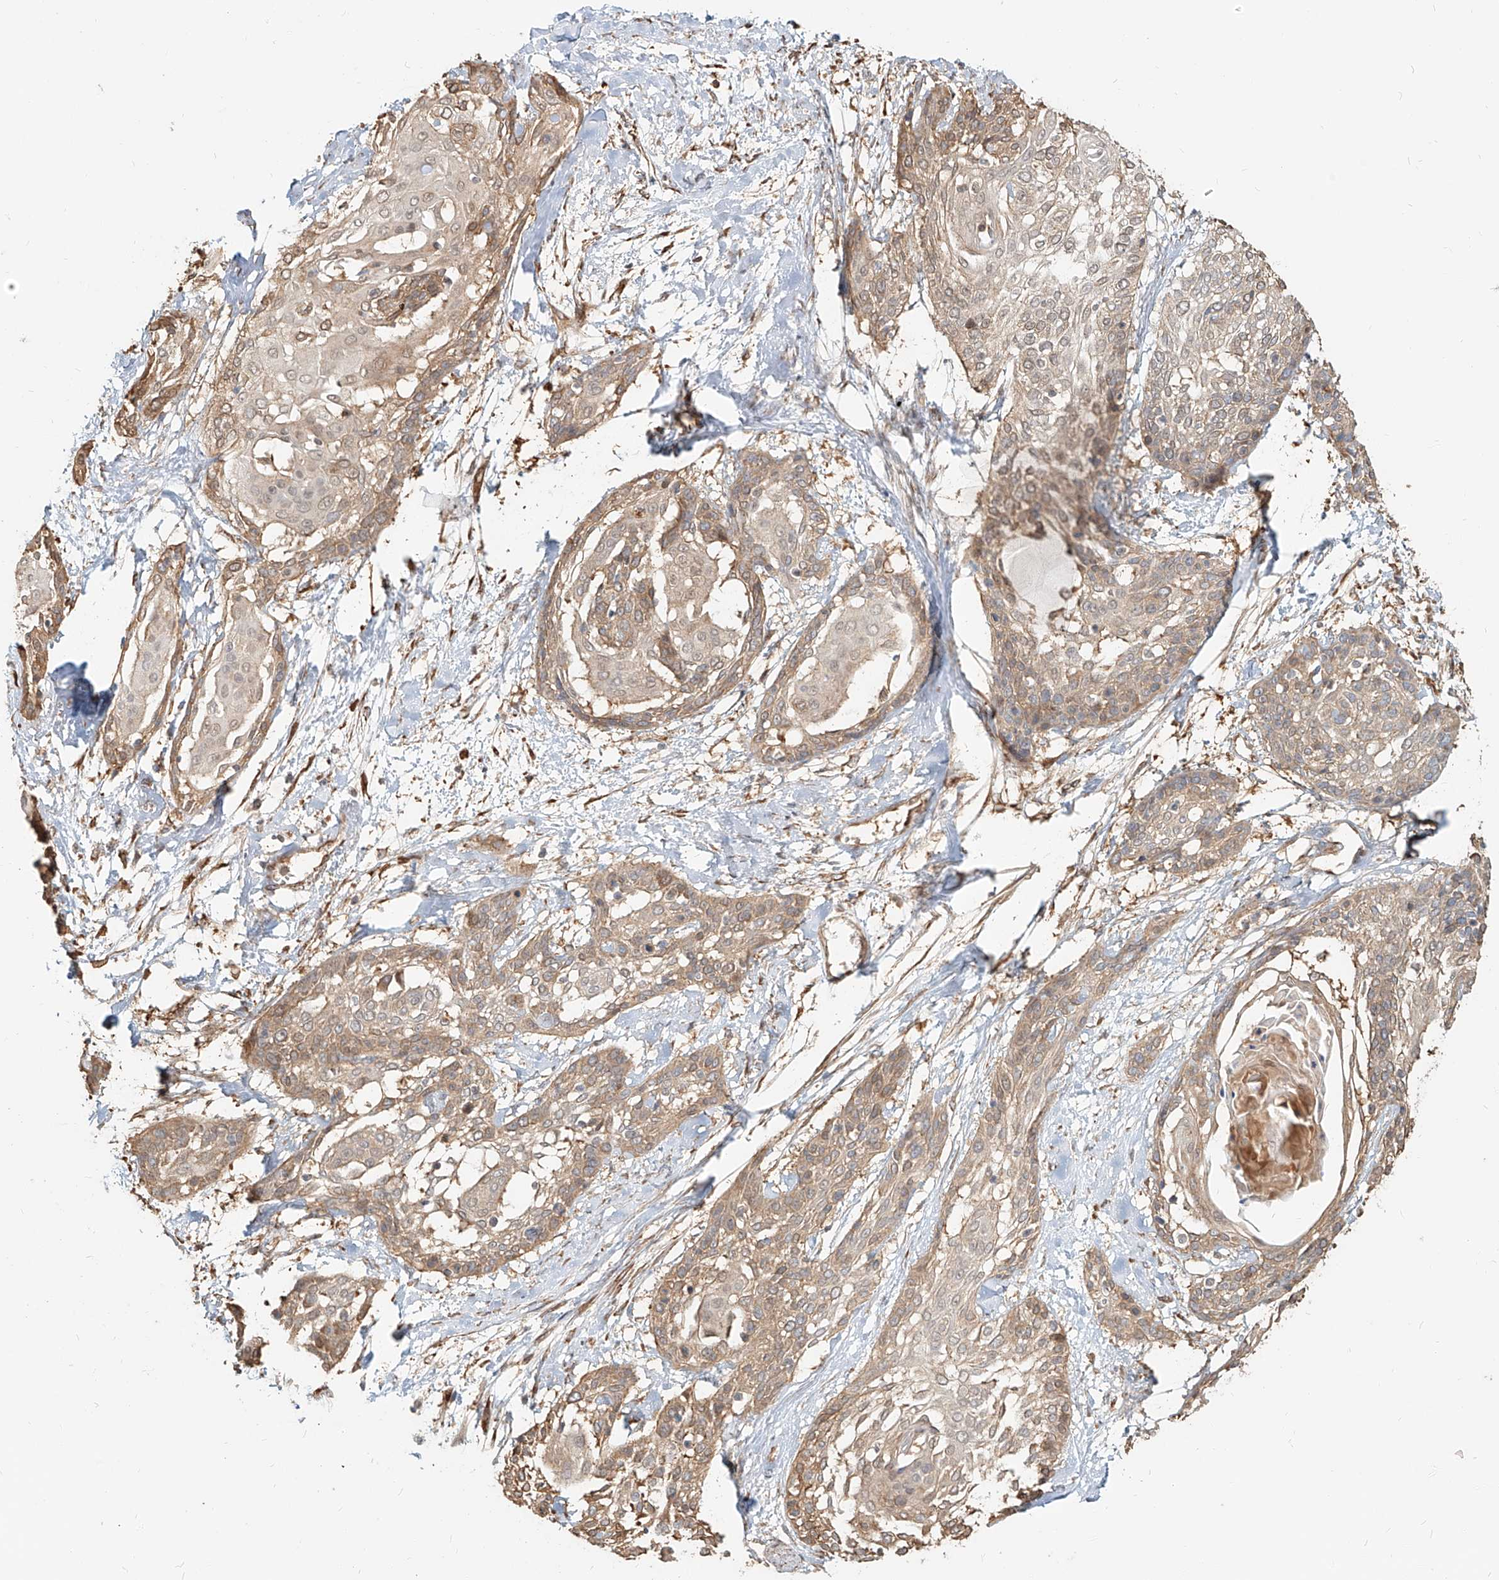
{"staining": {"intensity": "moderate", "quantity": ">75%", "location": "cytoplasmic/membranous"}, "tissue": "cervical cancer", "cell_type": "Tumor cells", "image_type": "cancer", "snomed": [{"axis": "morphology", "description": "Squamous cell carcinoma, NOS"}, {"axis": "topography", "description": "Cervix"}], "caption": "High-magnification brightfield microscopy of cervical cancer stained with DAB (brown) and counterstained with hematoxylin (blue). tumor cells exhibit moderate cytoplasmic/membranous expression is appreciated in about>75% of cells.", "gene": "UBE2K", "patient": {"sex": "female", "age": 57}}